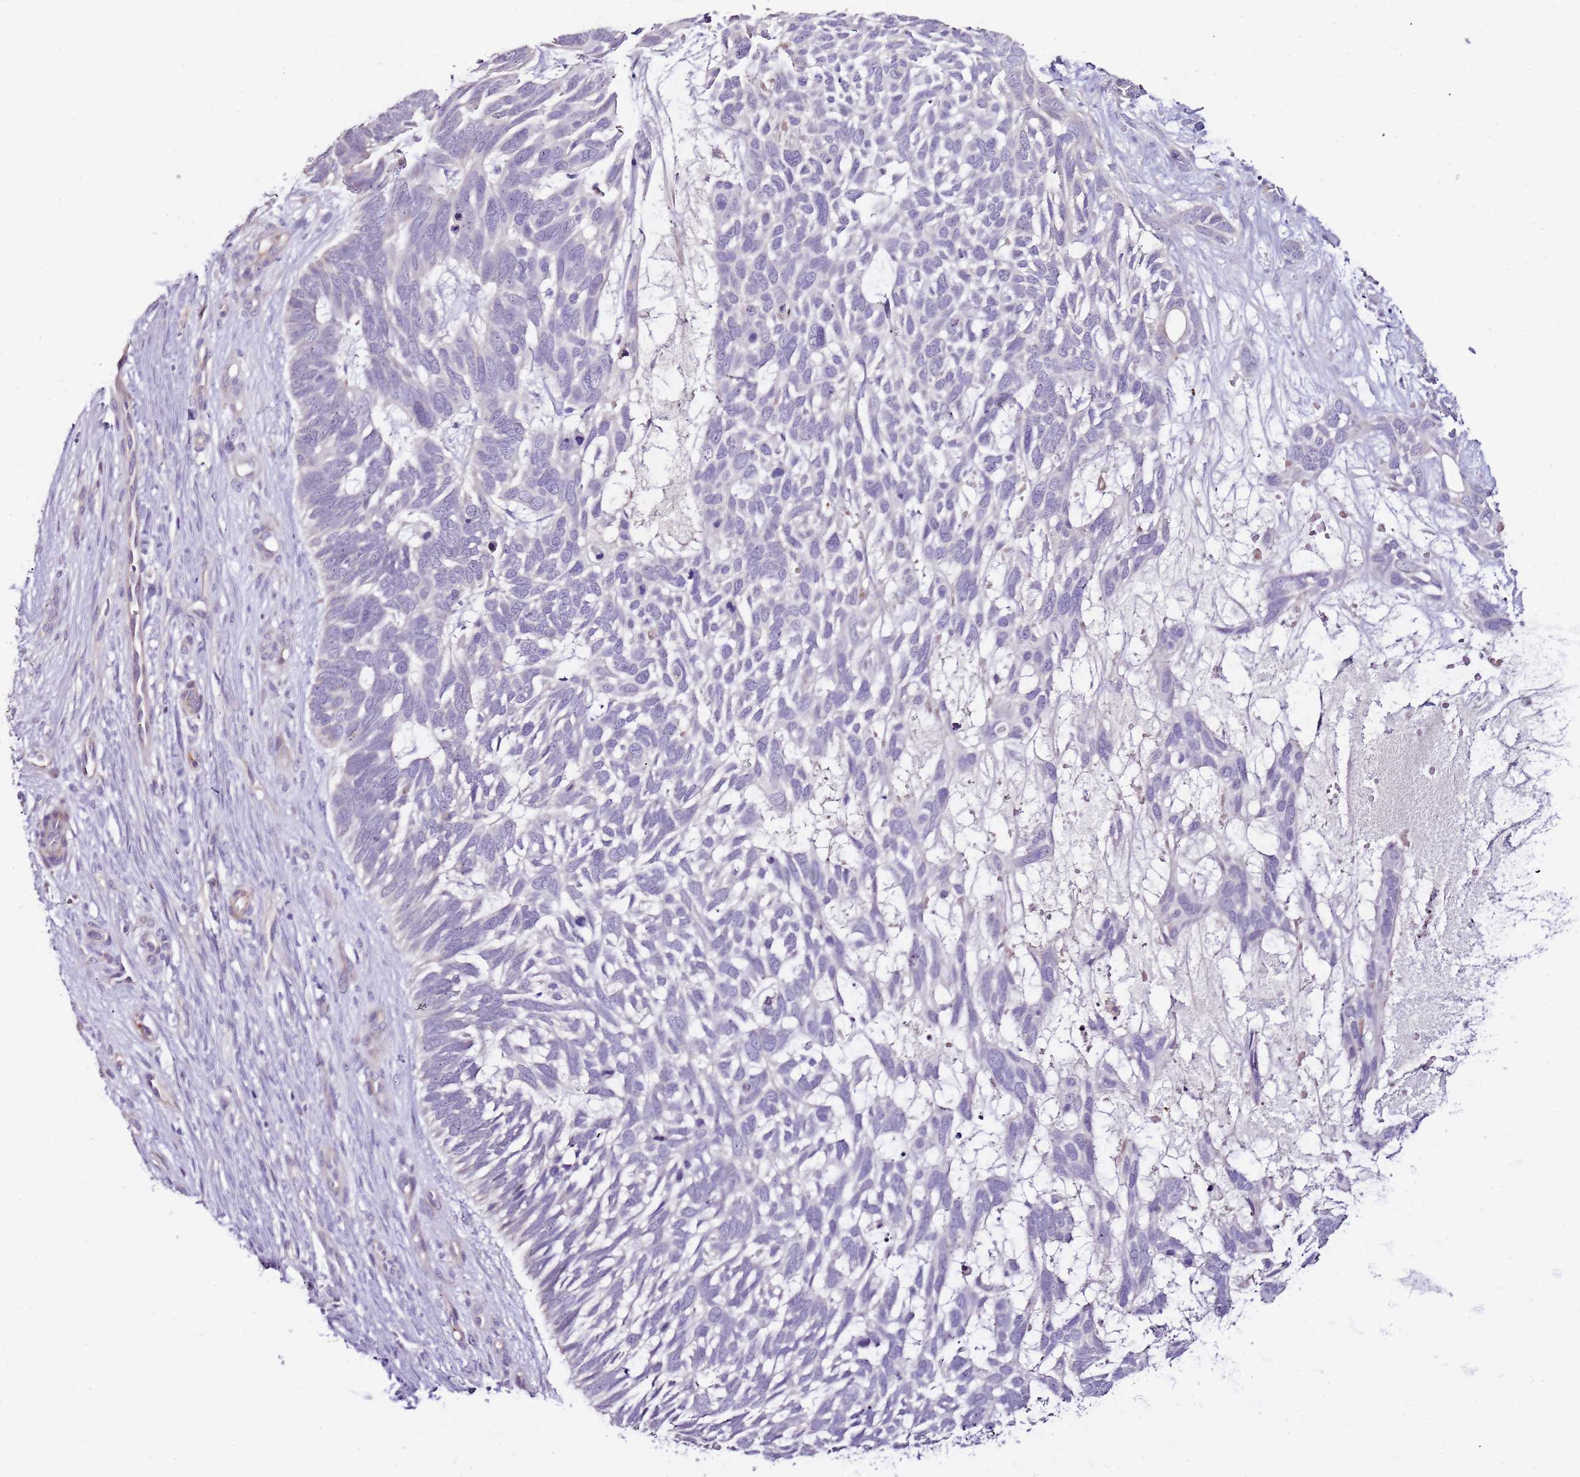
{"staining": {"intensity": "negative", "quantity": "none", "location": "none"}, "tissue": "skin cancer", "cell_type": "Tumor cells", "image_type": "cancer", "snomed": [{"axis": "morphology", "description": "Basal cell carcinoma"}, {"axis": "topography", "description": "Skin"}], "caption": "This is an immunohistochemistry (IHC) photomicrograph of skin cancer. There is no staining in tumor cells.", "gene": "NKX2-3", "patient": {"sex": "male", "age": 88}}